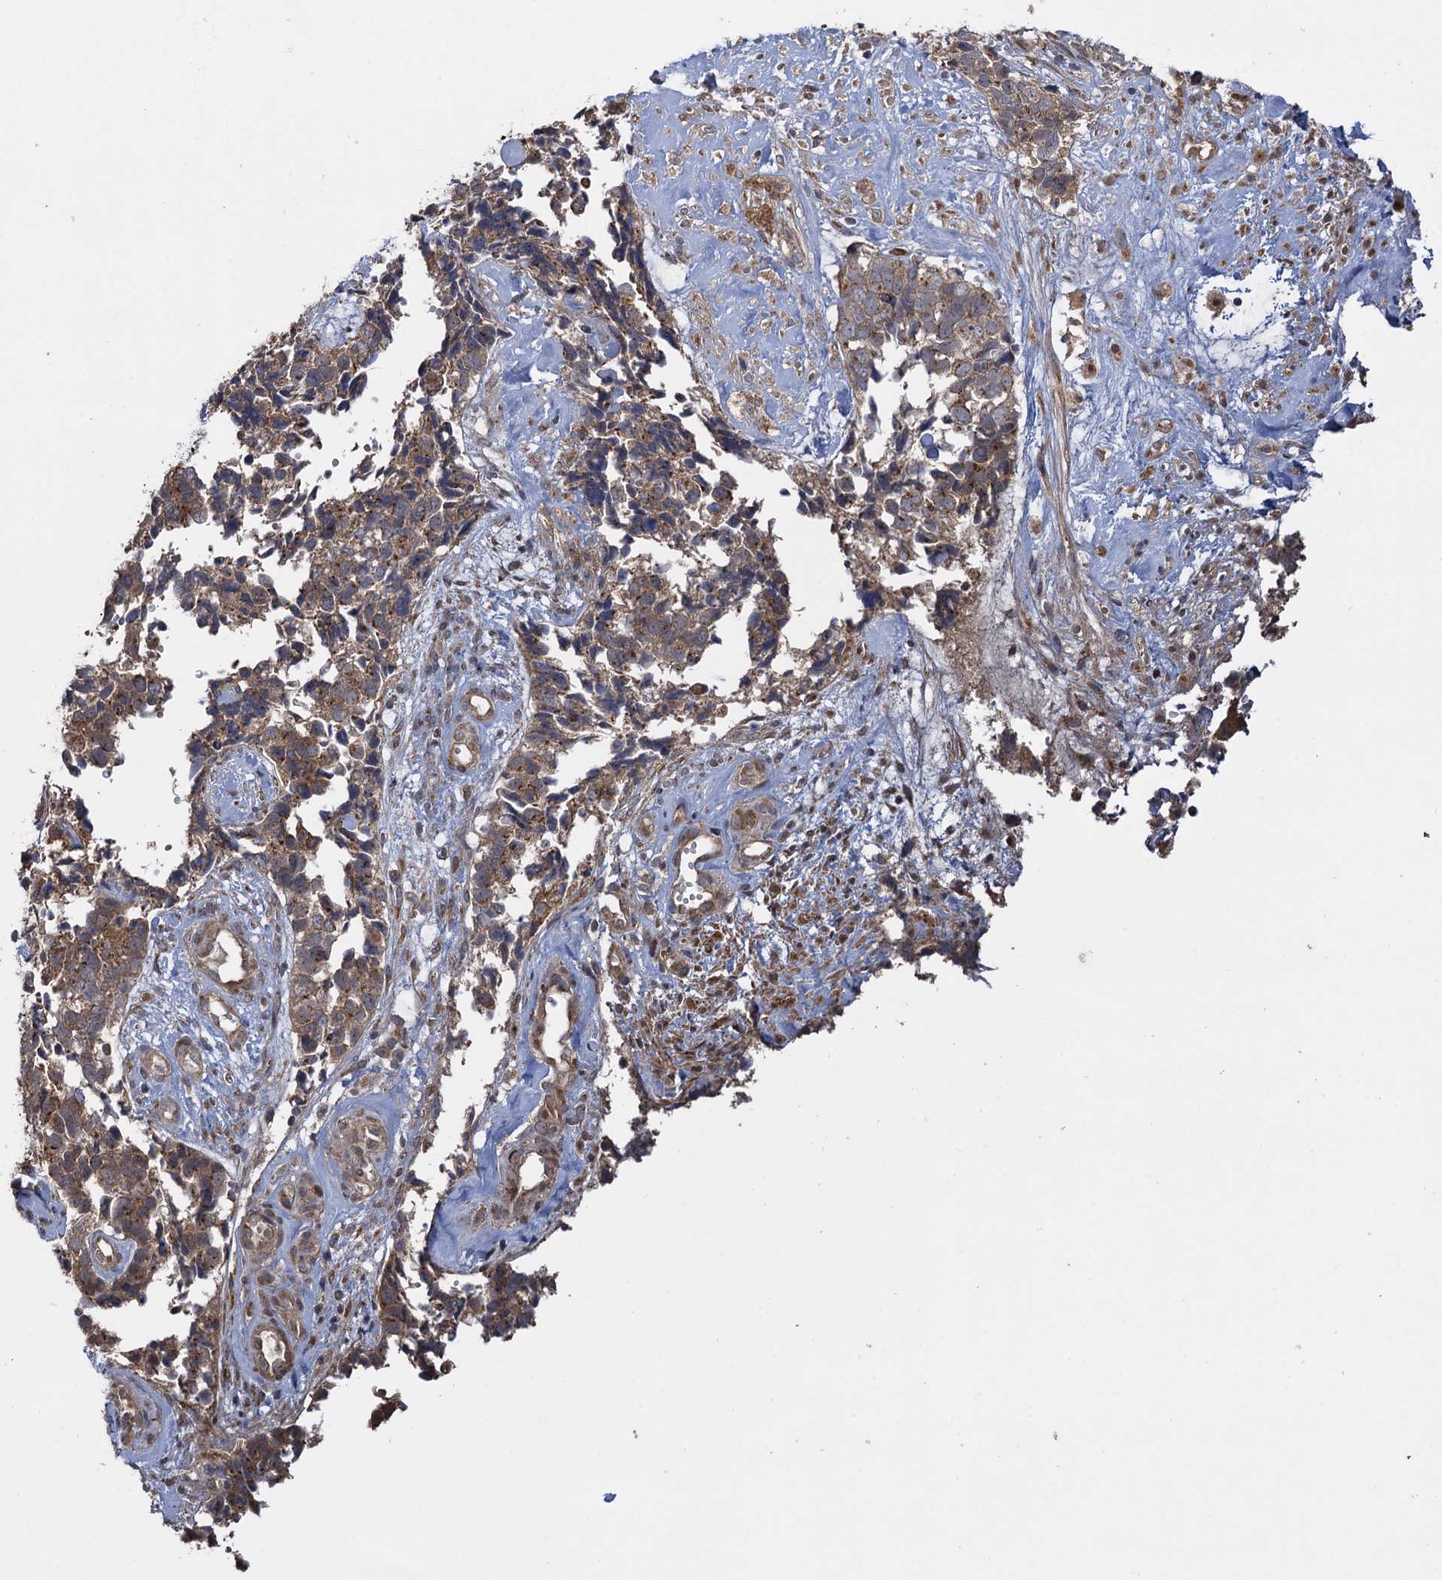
{"staining": {"intensity": "moderate", "quantity": "25%-75%", "location": "cytoplasmic/membranous"}, "tissue": "cervical cancer", "cell_type": "Tumor cells", "image_type": "cancer", "snomed": [{"axis": "morphology", "description": "Squamous cell carcinoma, NOS"}, {"axis": "topography", "description": "Cervix"}], "caption": "A medium amount of moderate cytoplasmic/membranous expression is present in about 25%-75% of tumor cells in cervical cancer tissue.", "gene": "HAUS1", "patient": {"sex": "female", "age": 63}}